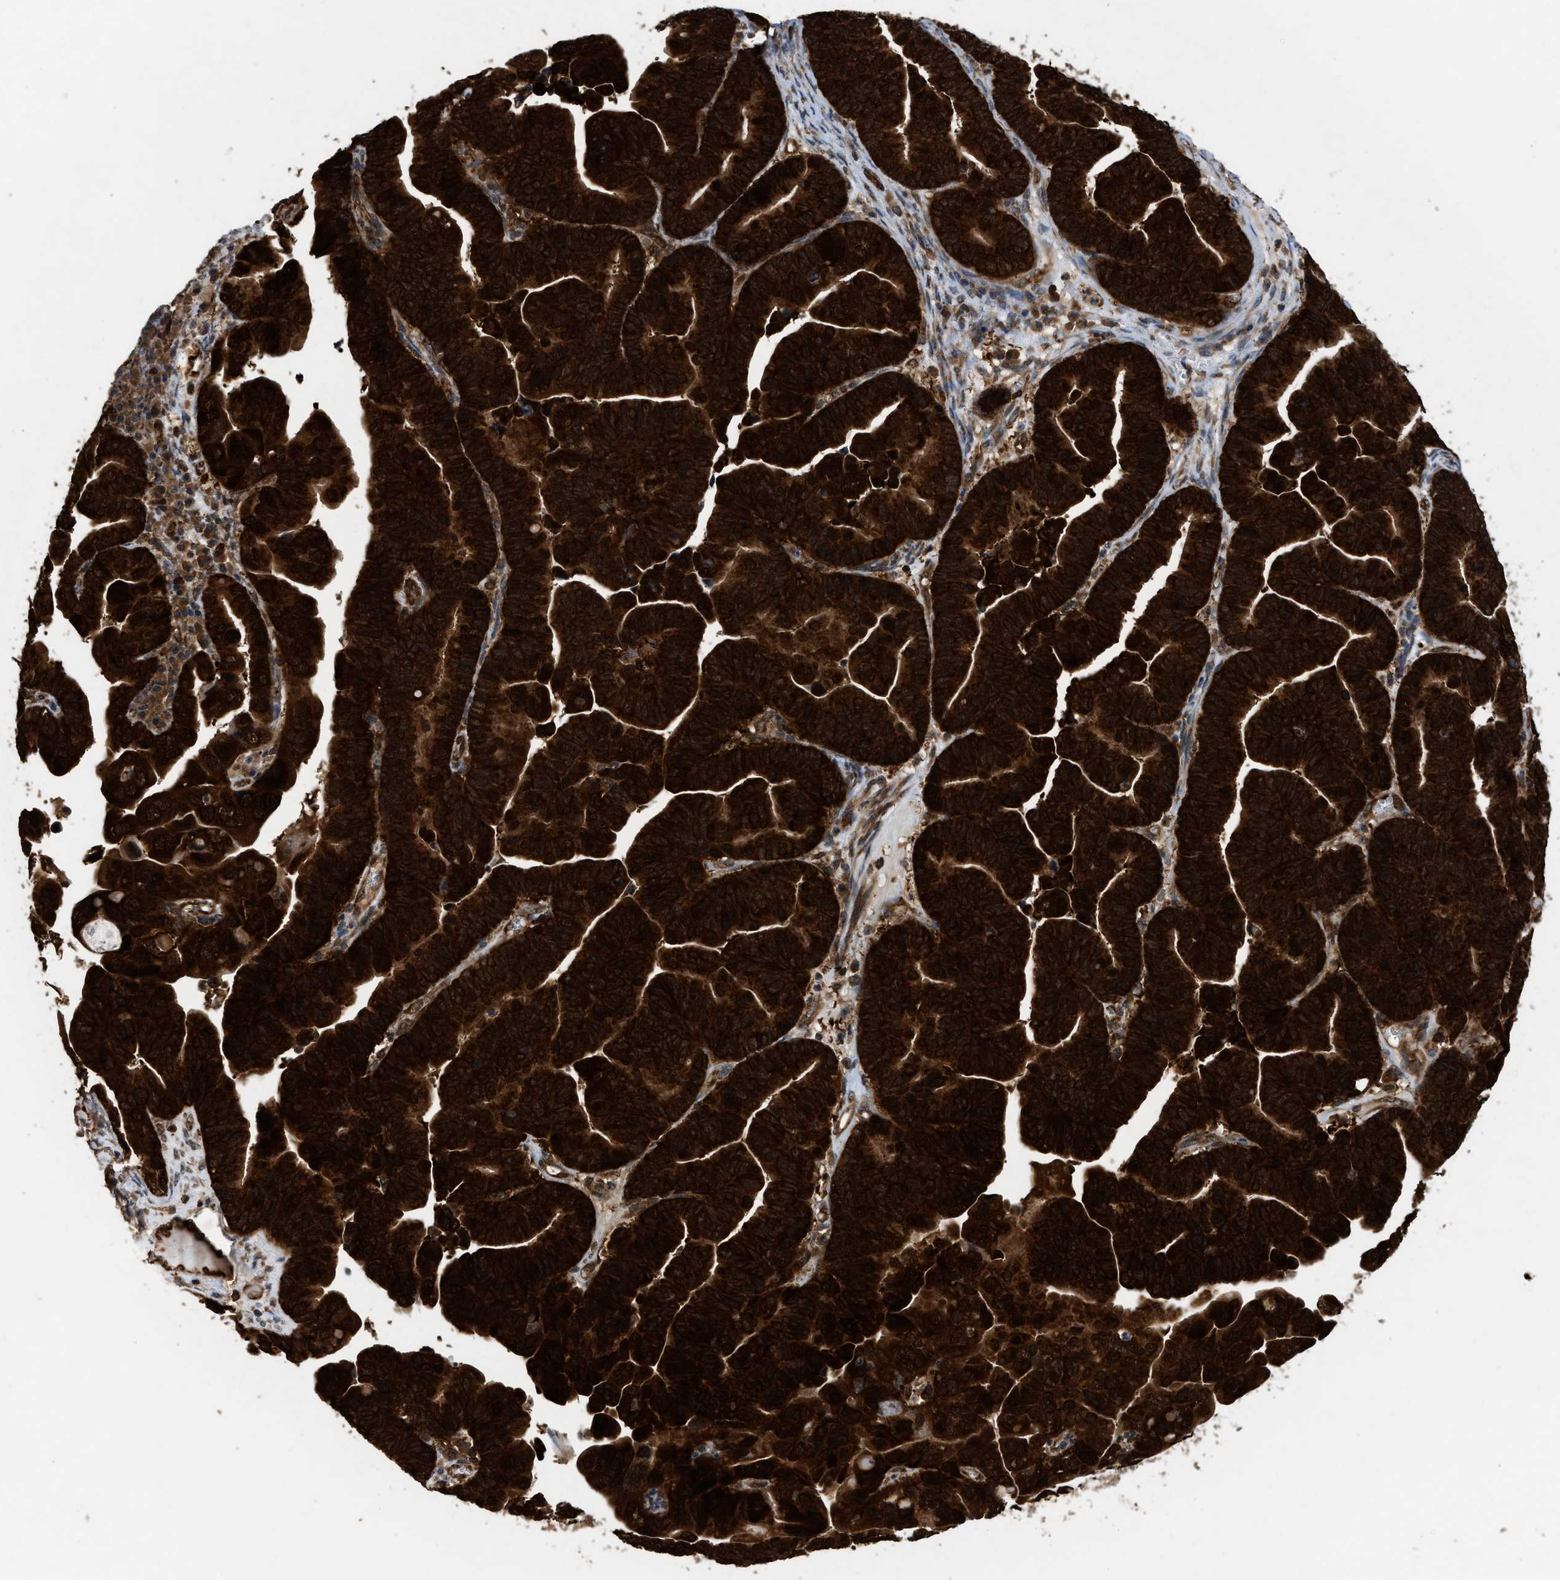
{"staining": {"intensity": "strong", "quantity": ">75%", "location": "cytoplasmic/membranous,nuclear"}, "tissue": "ovarian cancer", "cell_type": "Tumor cells", "image_type": "cancer", "snomed": [{"axis": "morphology", "description": "Cystadenocarcinoma, serous, NOS"}, {"axis": "topography", "description": "Ovary"}], "caption": "The histopathology image displays a brown stain indicating the presence of a protein in the cytoplasmic/membranous and nuclear of tumor cells in ovarian cancer. (Brightfield microscopy of DAB IHC at high magnification).", "gene": "OXSR1", "patient": {"sex": "female", "age": 56}}